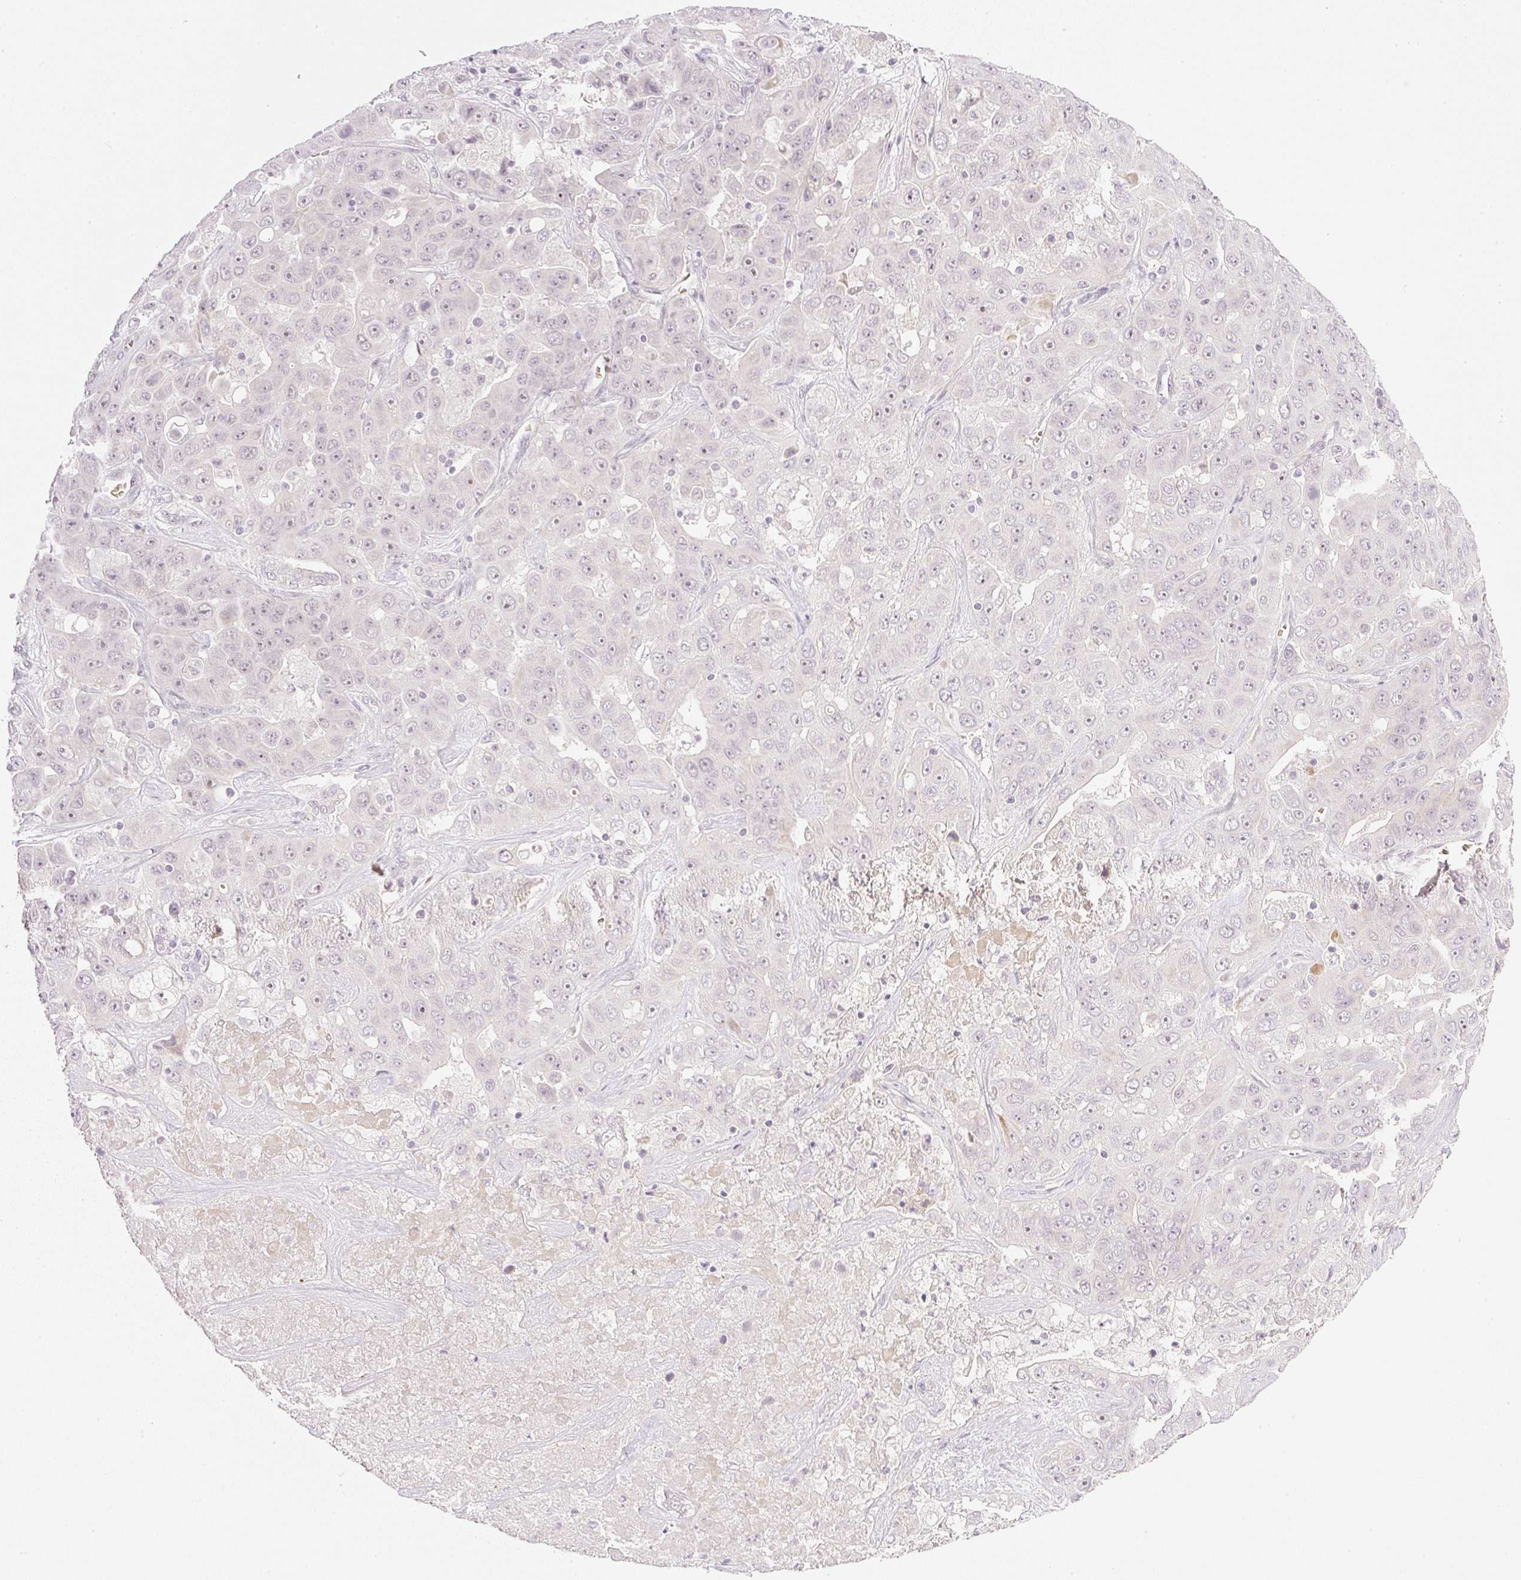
{"staining": {"intensity": "weak", "quantity": "<25%", "location": "nuclear"}, "tissue": "liver cancer", "cell_type": "Tumor cells", "image_type": "cancer", "snomed": [{"axis": "morphology", "description": "Cholangiocarcinoma"}, {"axis": "topography", "description": "Liver"}], "caption": "A micrograph of liver cancer (cholangiocarcinoma) stained for a protein shows no brown staining in tumor cells. (Stains: DAB (3,3'-diaminobenzidine) immunohistochemistry with hematoxylin counter stain, Microscopy: brightfield microscopy at high magnification).", "gene": "AAR2", "patient": {"sex": "female", "age": 52}}